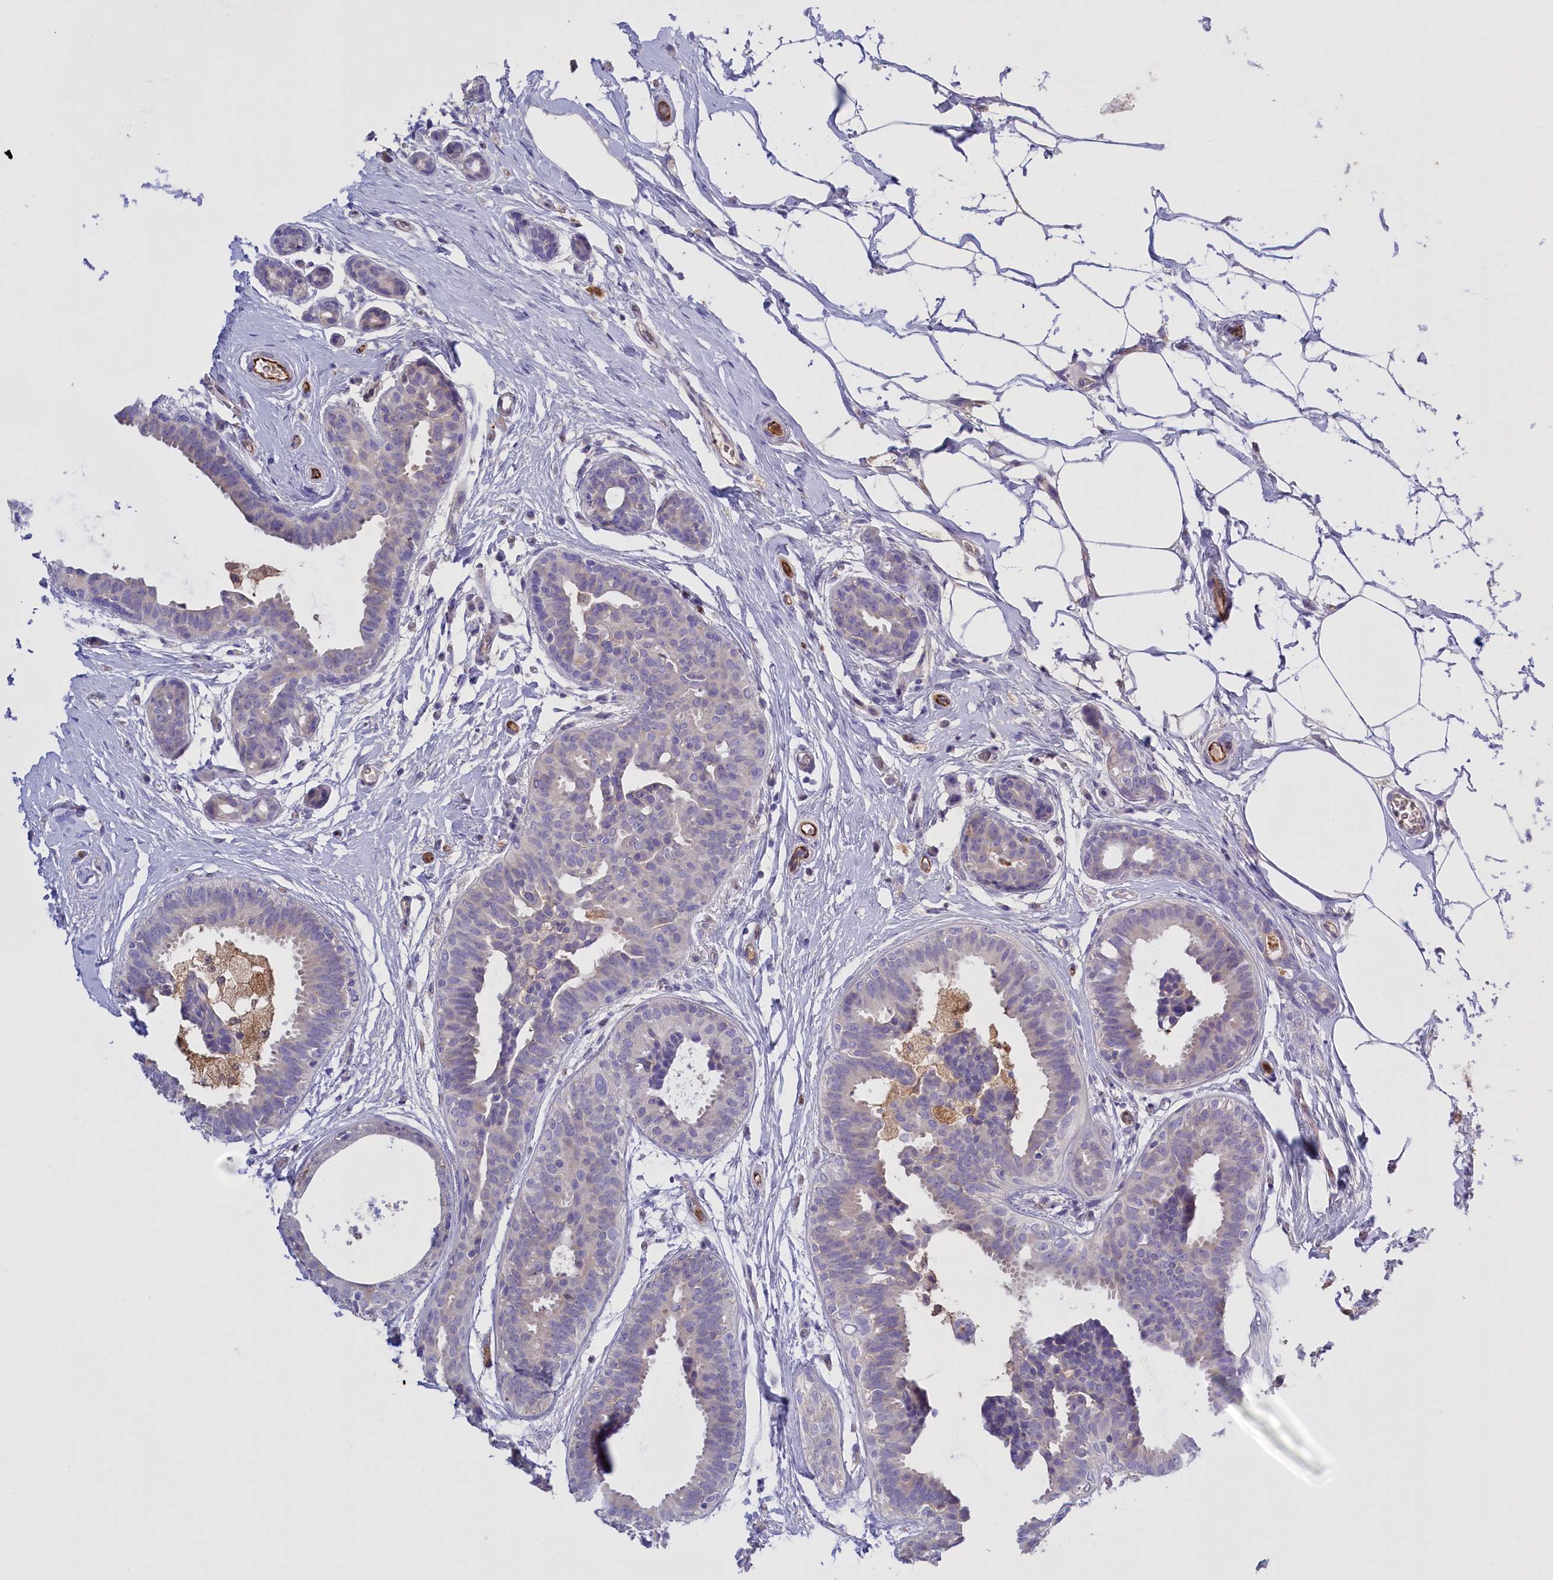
{"staining": {"intensity": "negative", "quantity": "none", "location": "none"}, "tissue": "breast cancer", "cell_type": "Tumor cells", "image_type": "cancer", "snomed": [{"axis": "morphology", "description": "Lobular carcinoma"}, {"axis": "topography", "description": "Breast"}], "caption": "Image shows no protein staining in tumor cells of breast lobular carcinoma tissue.", "gene": "FAM149B1", "patient": {"sex": "female", "age": 58}}